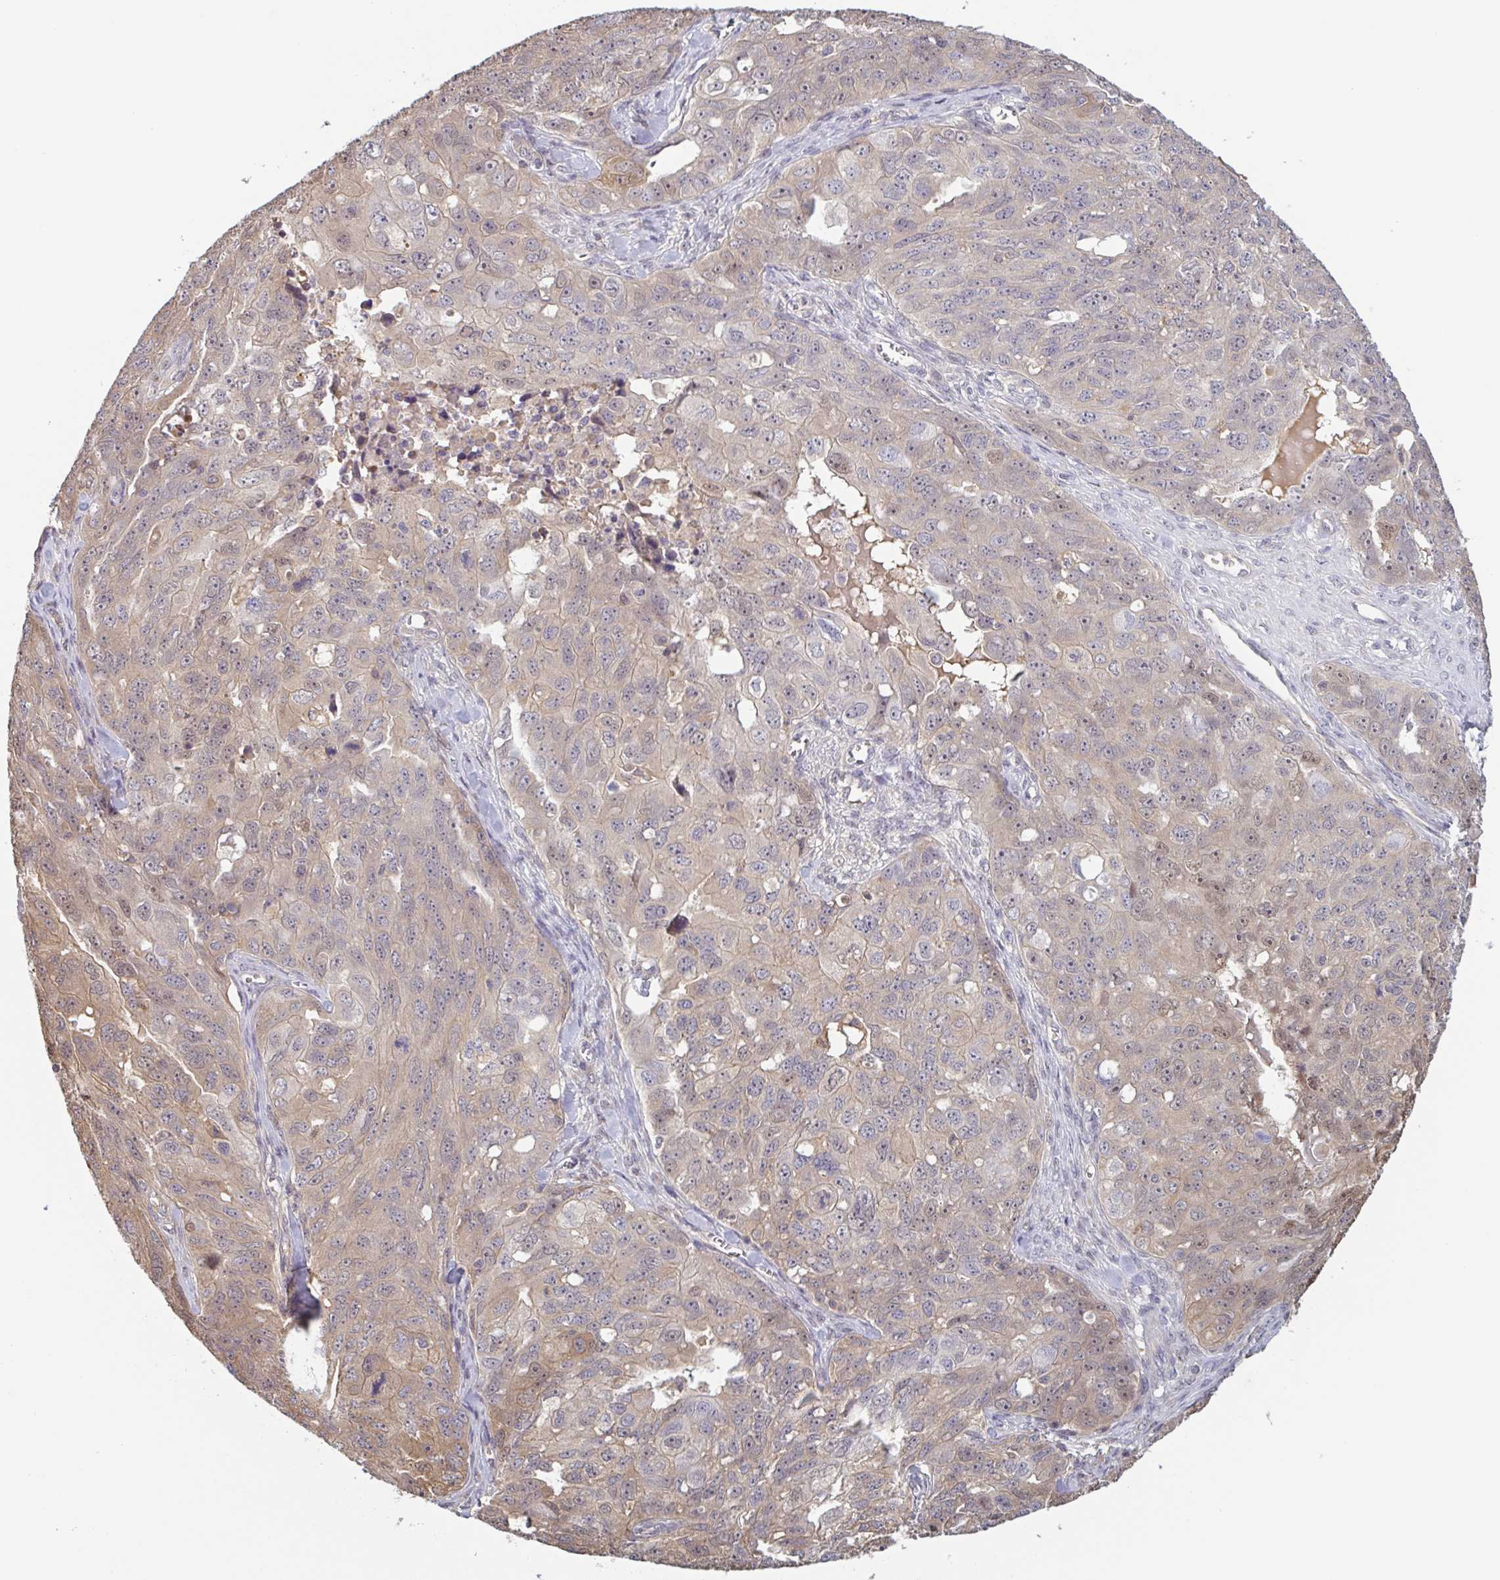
{"staining": {"intensity": "moderate", "quantity": "<25%", "location": "cytoplasmic/membranous,nuclear"}, "tissue": "ovarian cancer", "cell_type": "Tumor cells", "image_type": "cancer", "snomed": [{"axis": "morphology", "description": "Carcinoma, endometroid"}, {"axis": "topography", "description": "Ovary"}], "caption": "Immunohistochemical staining of human ovarian cancer (endometroid carcinoma) demonstrates moderate cytoplasmic/membranous and nuclear protein staining in approximately <25% of tumor cells.", "gene": "OTOP2", "patient": {"sex": "female", "age": 70}}